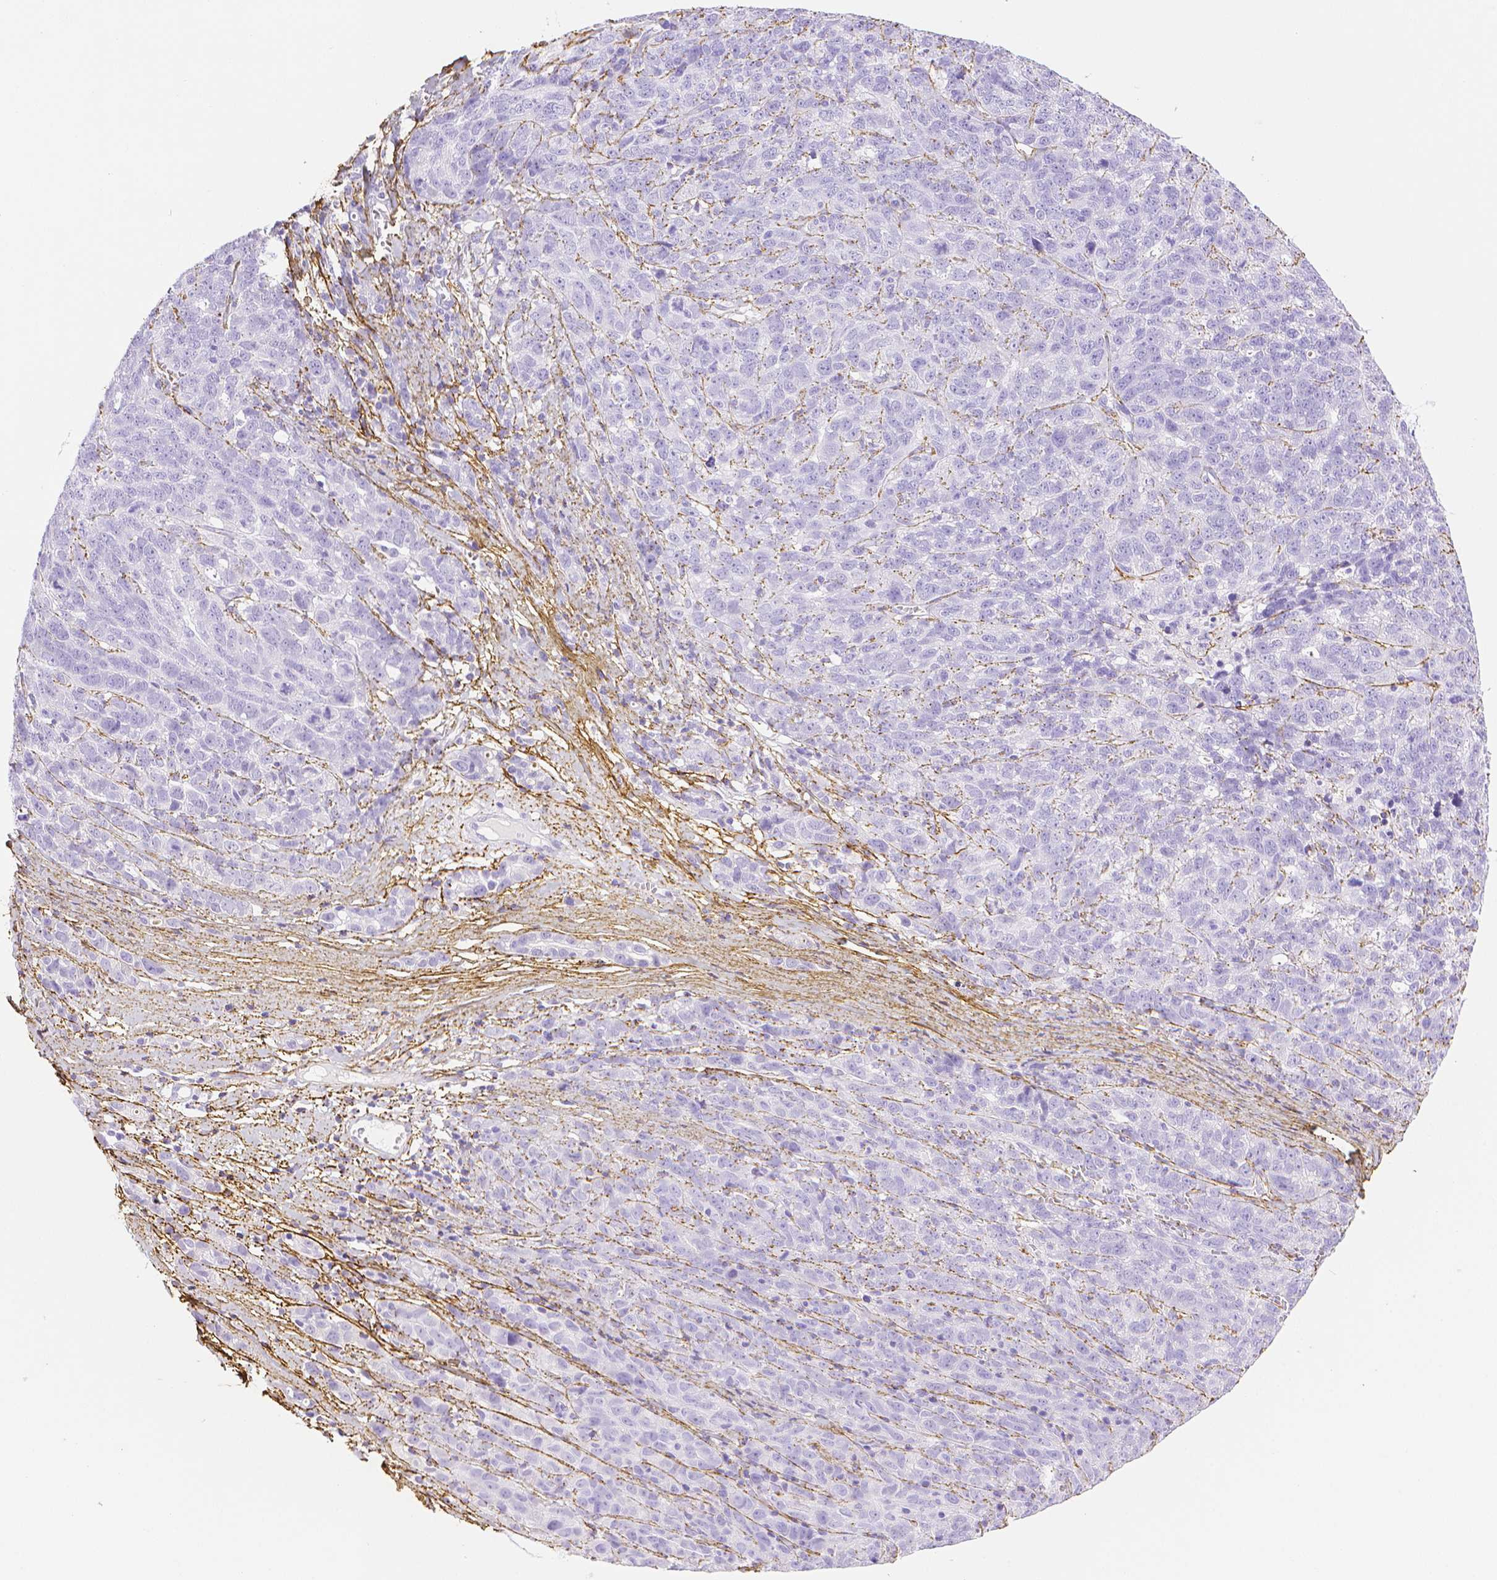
{"staining": {"intensity": "negative", "quantity": "none", "location": "none"}, "tissue": "ovarian cancer", "cell_type": "Tumor cells", "image_type": "cancer", "snomed": [{"axis": "morphology", "description": "Cystadenocarcinoma, serous, NOS"}, {"axis": "topography", "description": "Ovary"}], "caption": "A high-resolution micrograph shows immunohistochemistry (IHC) staining of ovarian serous cystadenocarcinoma, which reveals no significant expression in tumor cells.", "gene": "FBN1", "patient": {"sex": "female", "age": 71}}